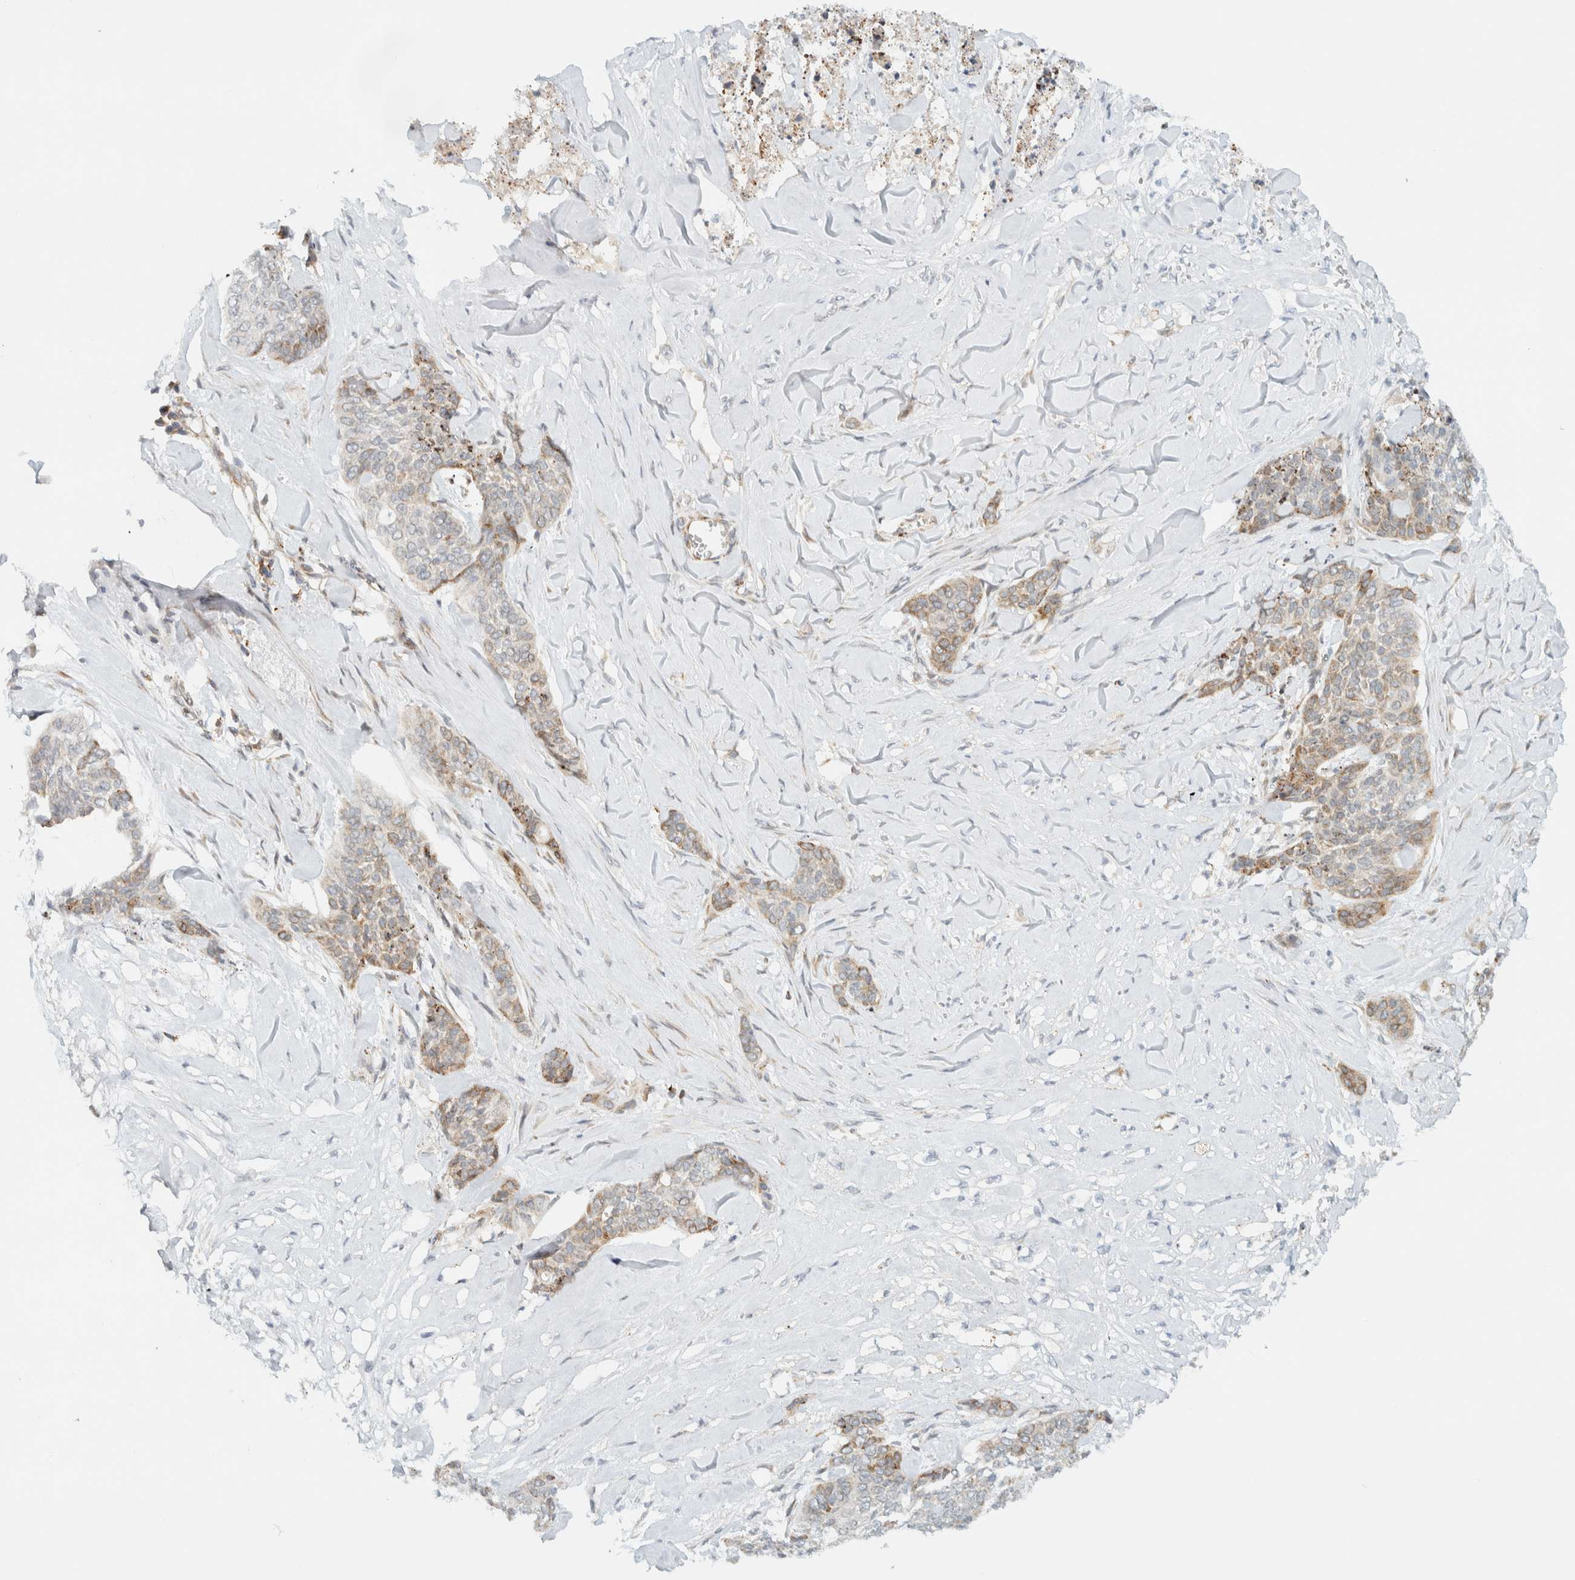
{"staining": {"intensity": "moderate", "quantity": "<25%", "location": "cytoplasmic/membranous"}, "tissue": "skin cancer", "cell_type": "Tumor cells", "image_type": "cancer", "snomed": [{"axis": "morphology", "description": "Basal cell carcinoma"}, {"axis": "topography", "description": "Skin"}], "caption": "Skin cancer (basal cell carcinoma) tissue displays moderate cytoplasmic/membranous positivity in about <25% of tumor cells, visualized by immunohistochemistry.", "gene": "ITPRID1", "patient": {"sex": "female", "age": 64}}